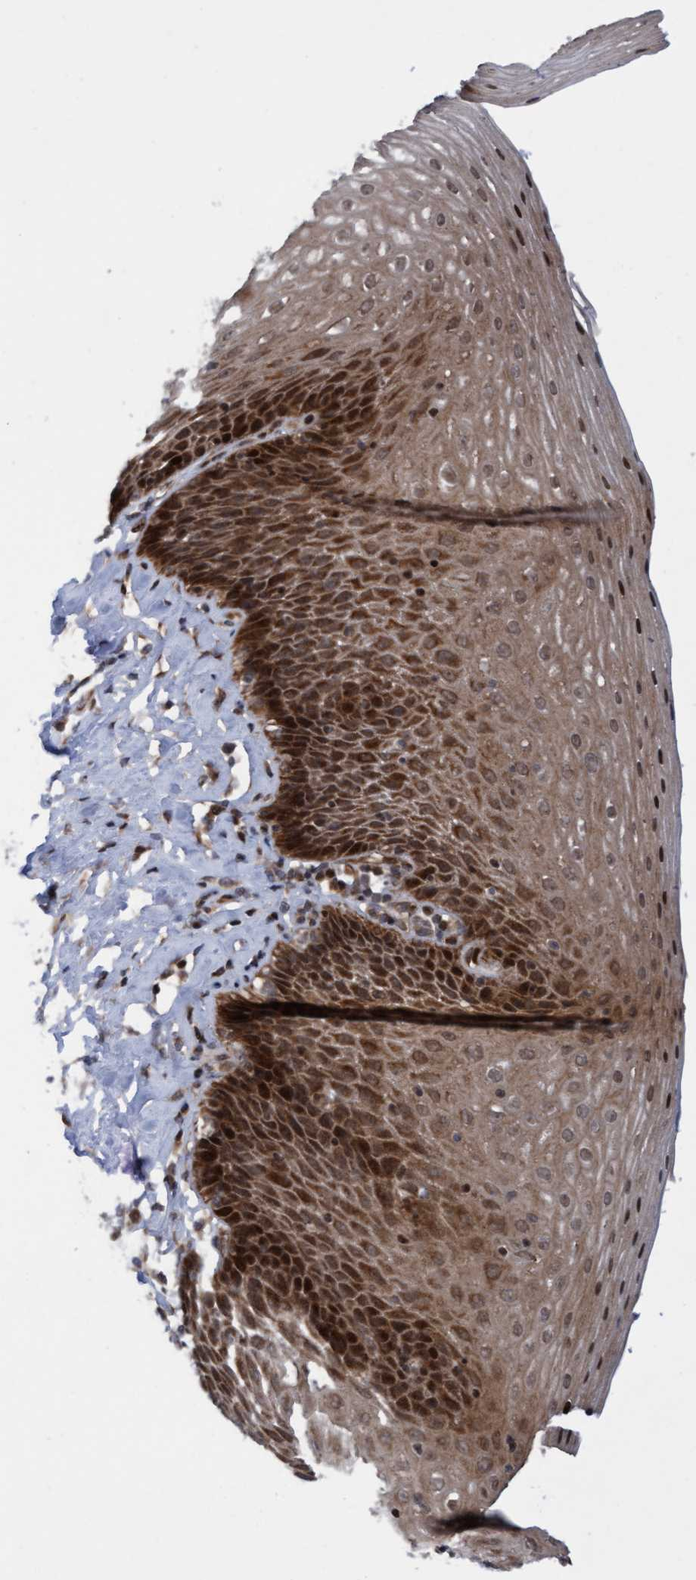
{"staining": {"intensity": "moderate", "quantity": ">75%", "location": "cytoplasmic/membranous,nuclear"}, "tissue": "esophagus", "cell_type": "Squamous epithelial cells", "image_type": "normal", "snomed": [{"axis": "morphology", "description": "Normal tissue, NOS"}, {"axis": "topography", "description": "Esophagus"}], "caption": "Protein staining of benign esophagus exhibits moderate cytoplasmic/membranous,nuclear positivity in about >75% of squamous epithelial cells. Using DAB (brown) and hematoxylin (blue) stains, captured at high magnification using brightfield microscopy.", "gene": "ITFG1", "patient": {"sex": "female", "age": 61}}